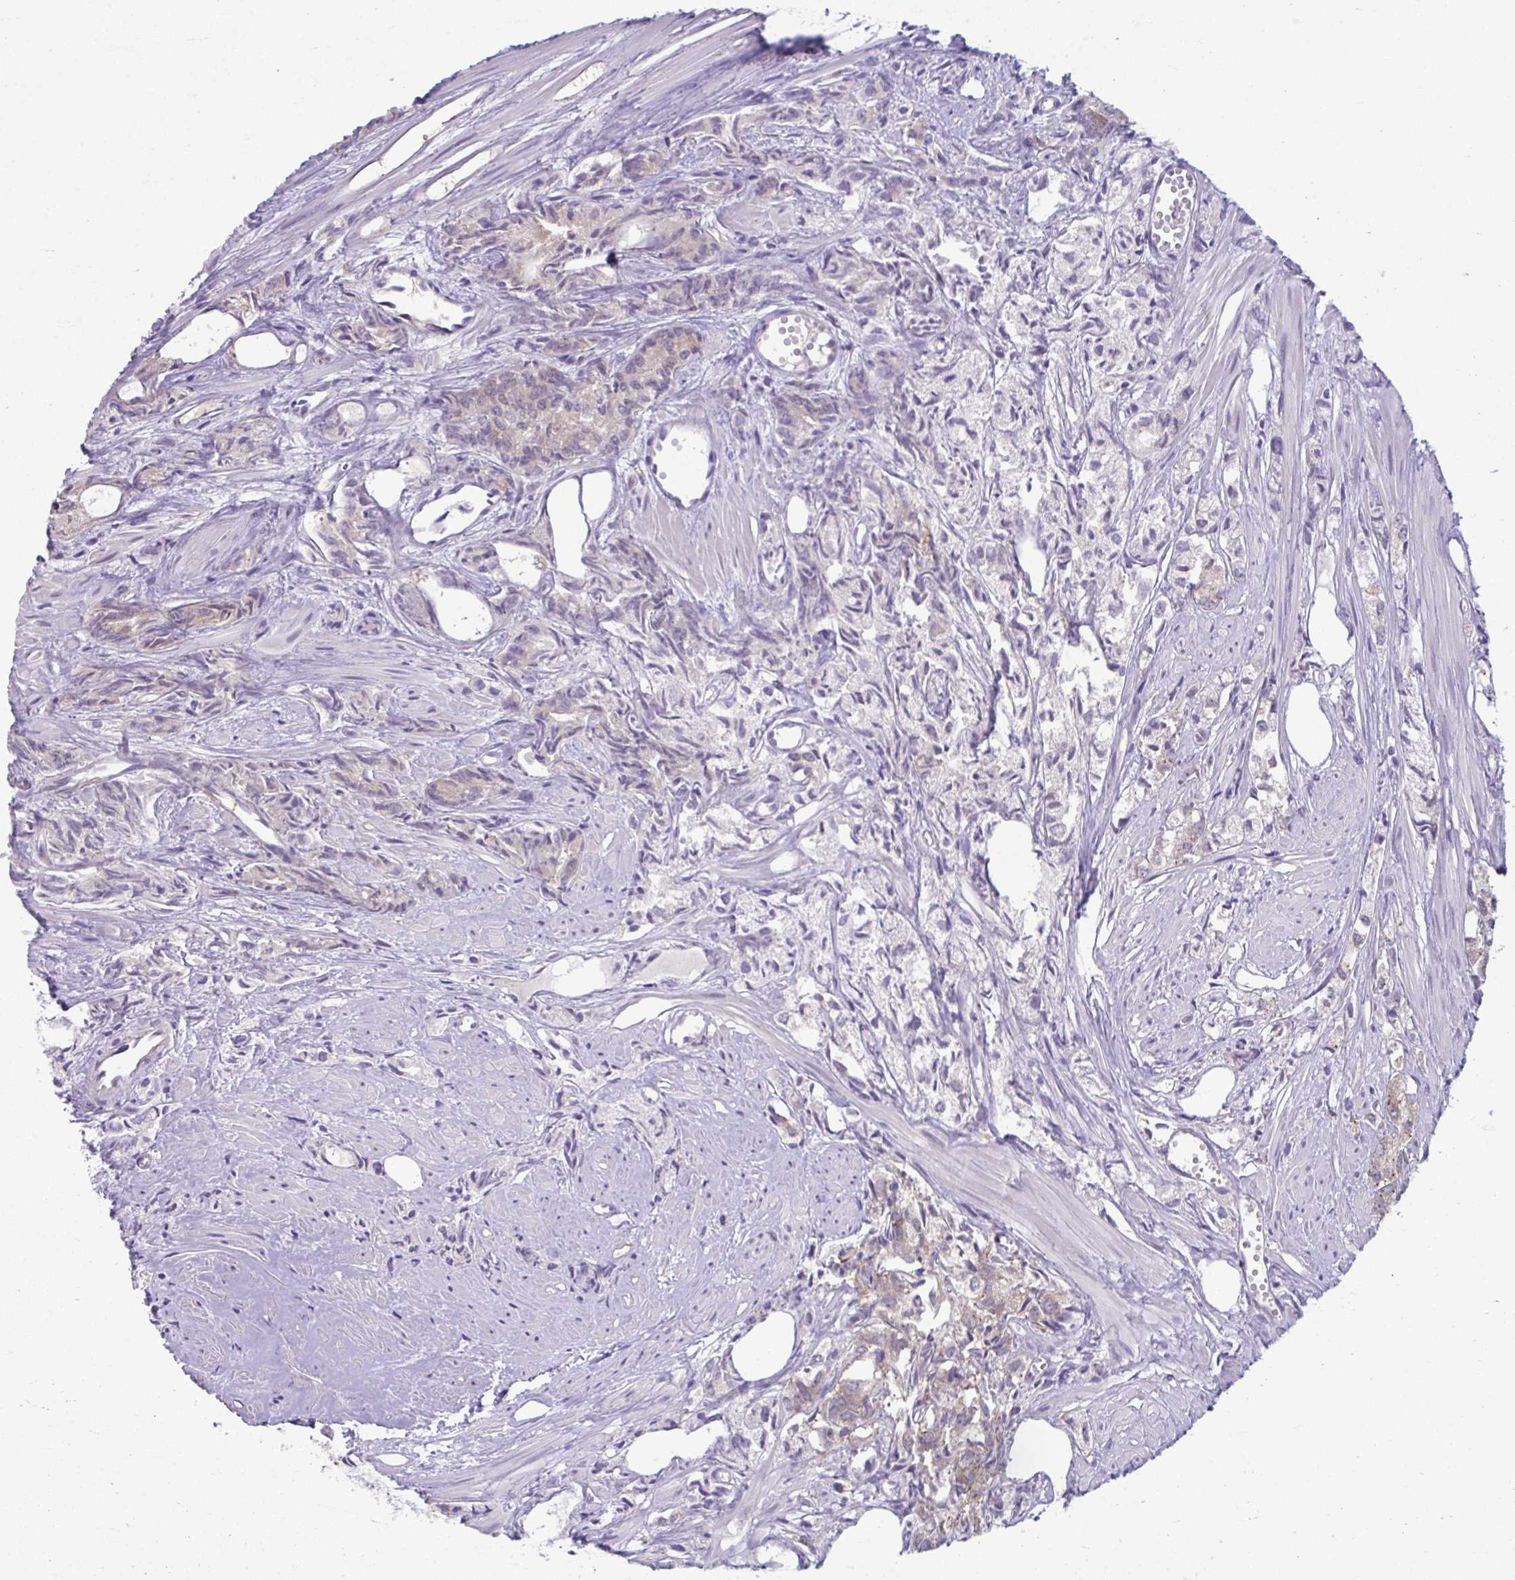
{"staining": {"intensity": "negative", "quantity": "none", "location": "none"}, "tissue": "prostate cancer", "cell_type": "Tumor cells", "image_type": "cancer", "snomed": [{"axis": "morphology", "description": "Adenocarcinoma, High grade"}, {"axis": "topography", "description": "Prostate"}], "caption": "IHC micrograph of prostate adenocarcinoma (high-grade) stained for a protein (brown), which shows no positivity in tumor cells.", "gene": "TMEM108", "patient": {"sex": "male", "age": 58}}